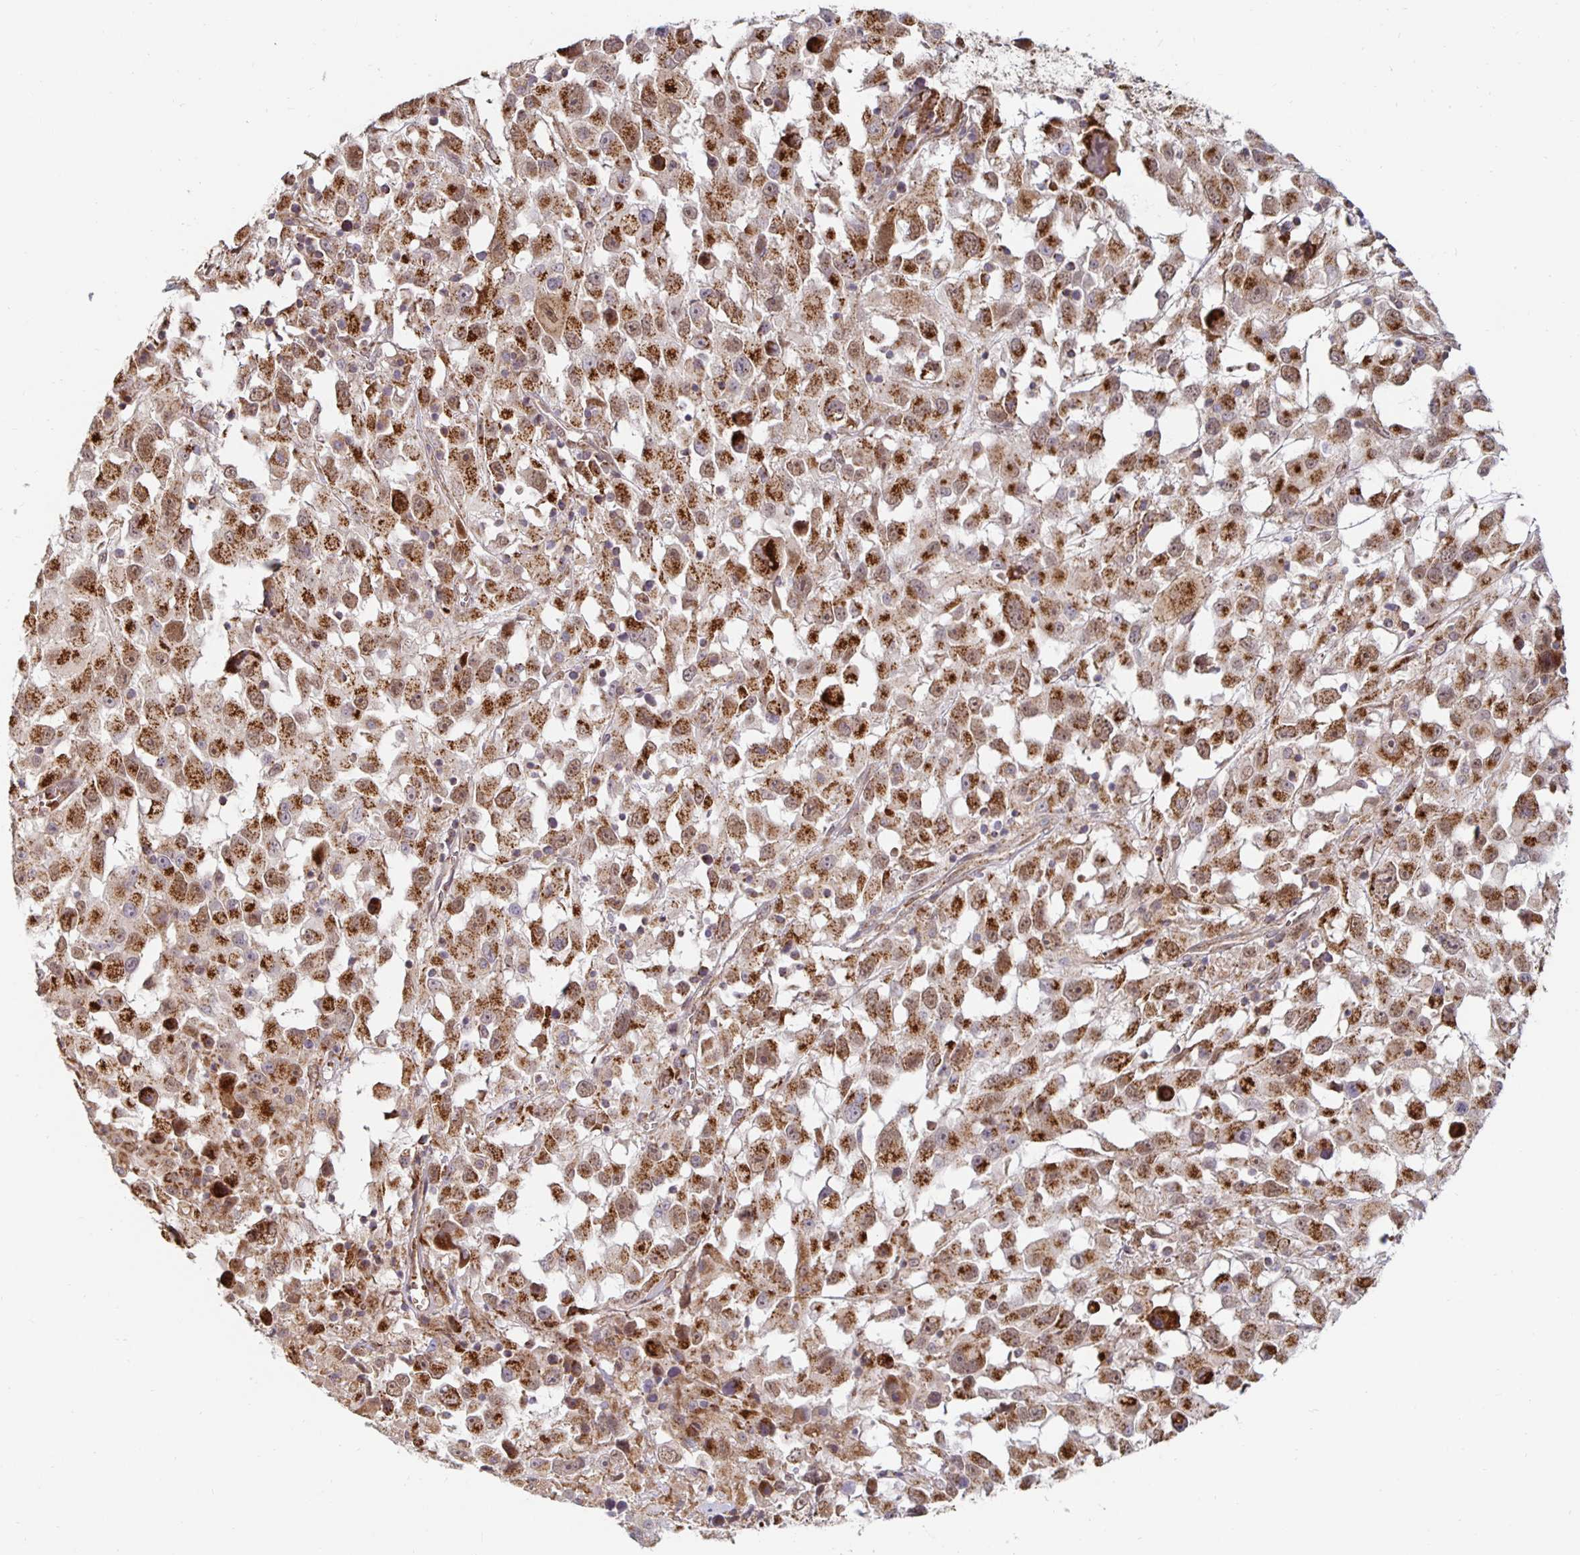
{"staining": {"intensity": "strong", "quantity": ">75%", "location": "cytoplasmic/membranous"}, "tissue": "melanoma", "cell_type": "Tumor cells", "image_type": "cancer", "snomed": [{"axis": "morphology", "description": "Malignant melanoma, Metastatic site"}, {"axis": "topography", "description": "Soft tissue"}], "caption": "Immunohistochemical staining of human melanoma demonstrates high levels of strong cytoplasmic/membranous protein positivity in about >75% of tumor cells.", "gene": "MRPL28", "patient": {"sex": "male", "age": 50}}